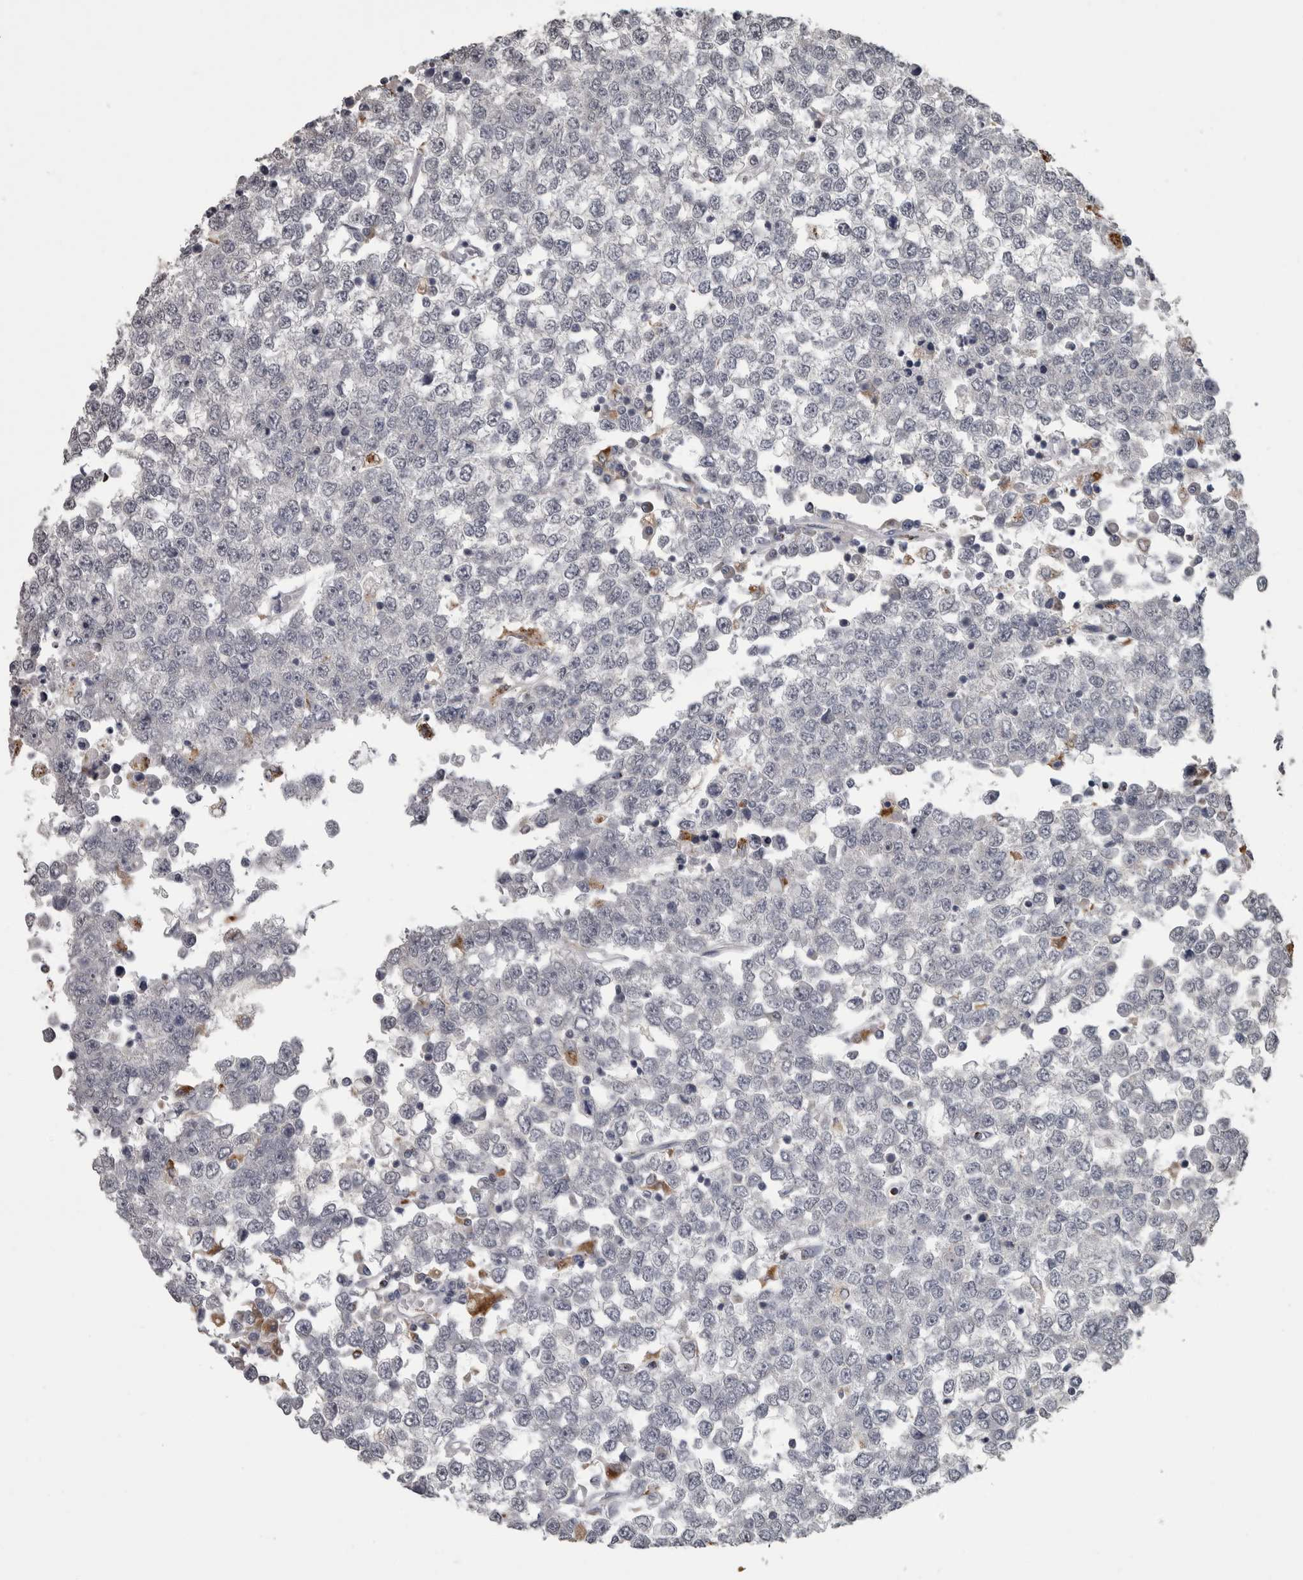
{"staining": {"intensity": "negative", "quantity": "none", "location": "none"}, "tissue": "testis cancer", "cell_type": "Tumor cells", "image_type": "cancer", "snomed": [{"axis": "morphology", "description": "Seminoma, NOS"}, {"axis": "topography", "description": "Testis"}], "caption": "High magnification brightfield microscopy of seminoma (testis) stained with DAB (3,3'-diaminobenzidine) (brown) and counterstained with hematoxylin (blue): tumor cells show no significant positivity.", "gene": "NAAA", "patient": {"sex": "male", "age": 65}}